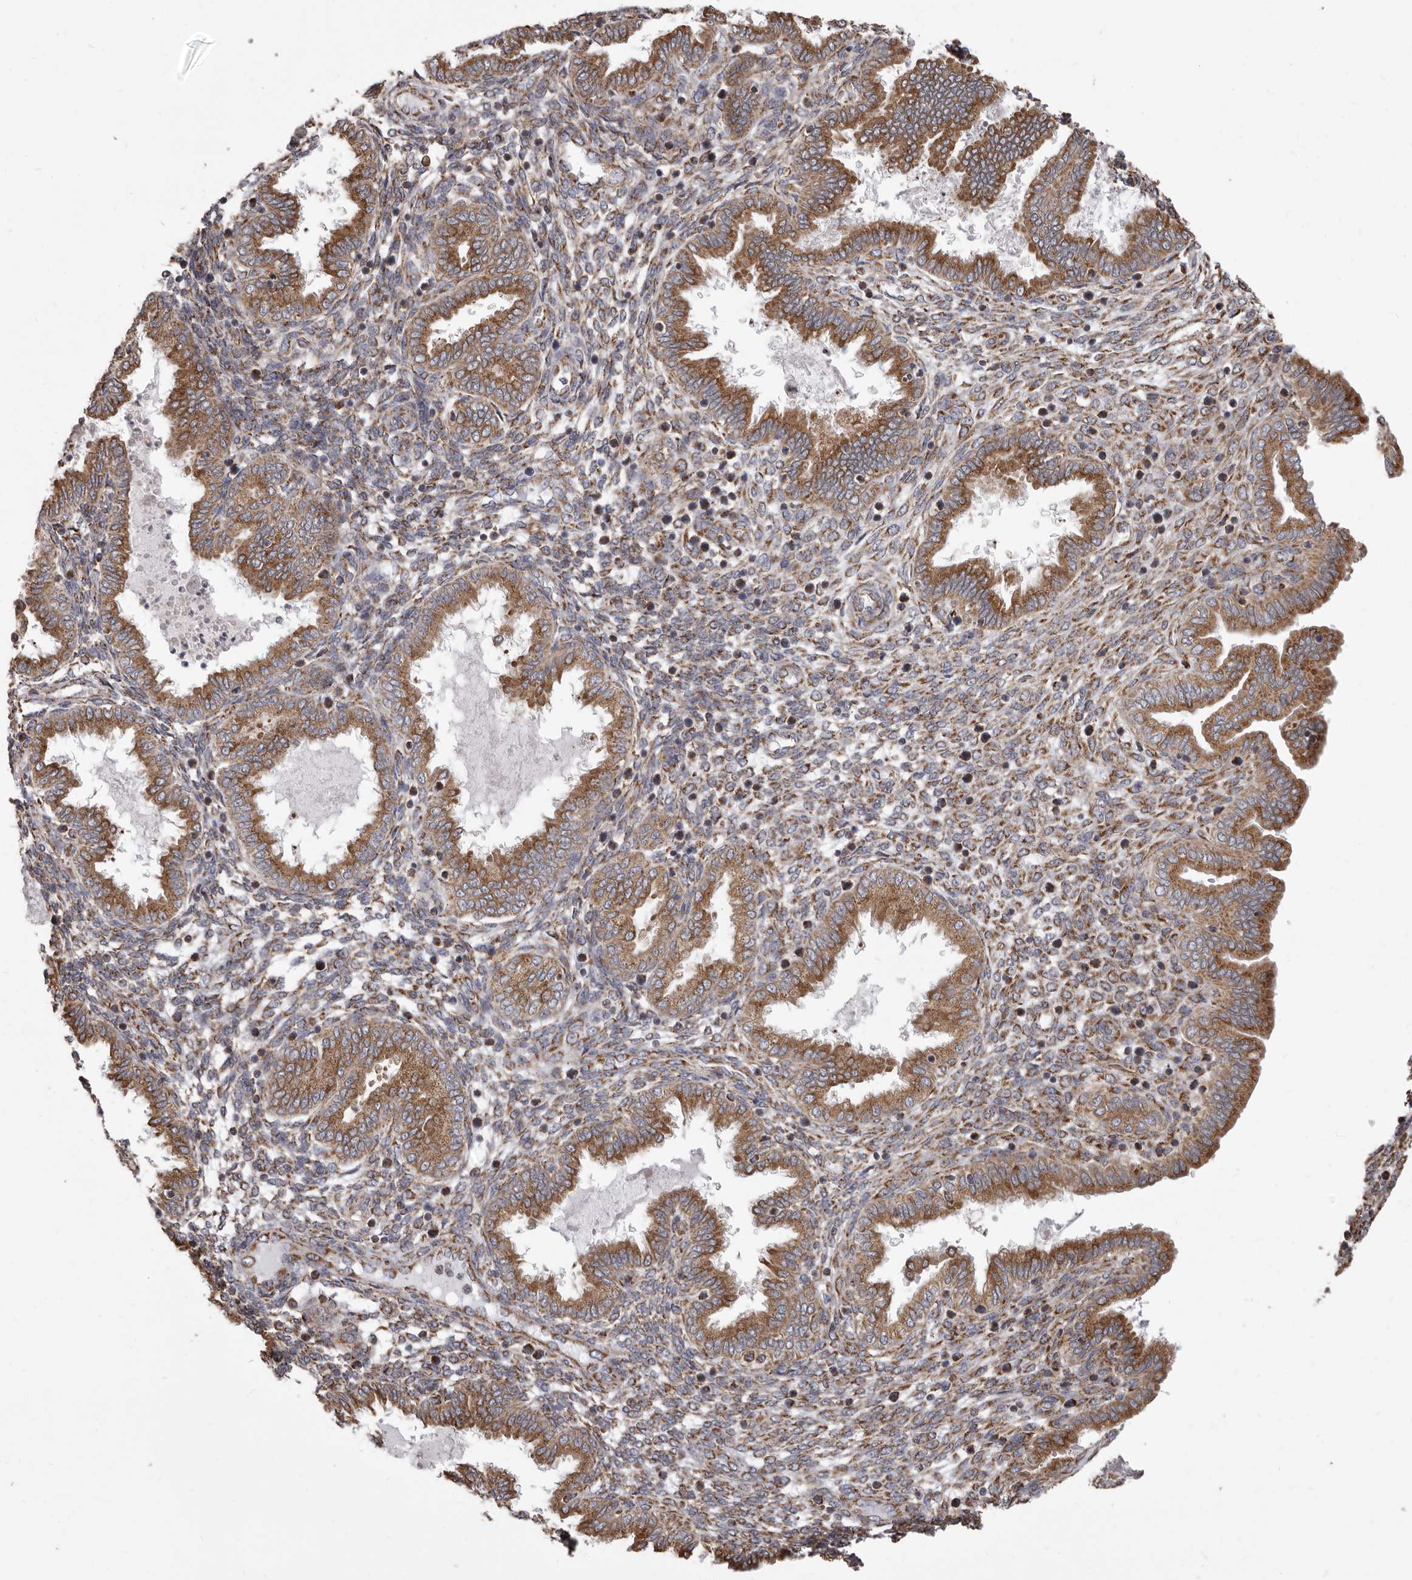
{"staining": {"intensity": "moderate", "quantity": ">75%", "location": "cytoplasmic/membranous"}, "tissue": "endometrium", "cell_type": "Cells in endometrial stroma", "image_type": "normal", "snomed": [{"axis": "morphology", "description": "Normal tissue, NOS"}, {"axis": "topography", "description": "Endometrium"}], "caption": "IHC image of benign endometrium: endometrium stained using immunohistochemistry displays medium levels of moderate protein expression localized specifically in the cytoplasmic/membranous of cells in endometrial stroma, appearing as a cytoplasmic/membranous brown color.", "gene": "CDK5RAP3", "patient": {"sex": "female", "age": 33}}